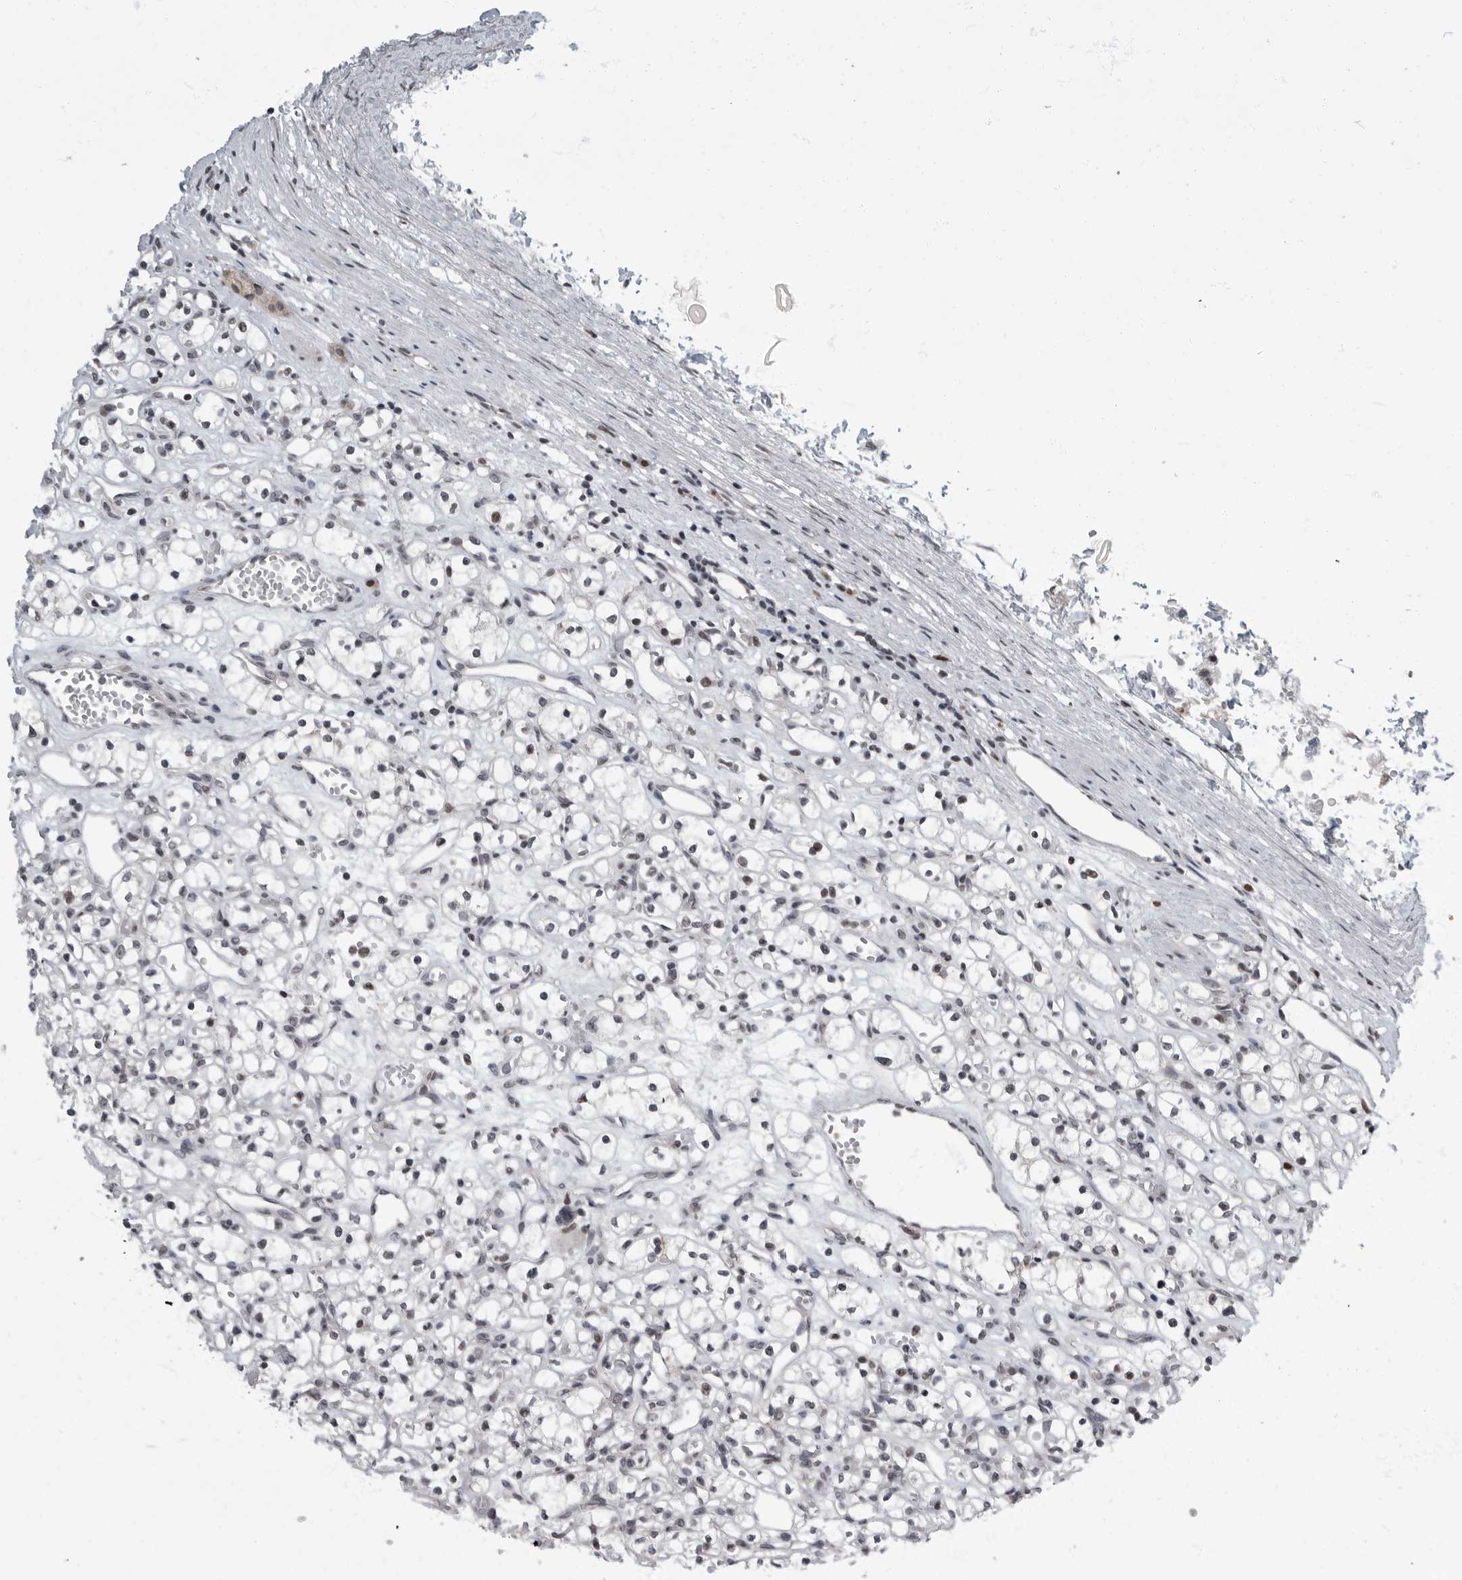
{"staining": {"intensity": "moderate", "quantity": "<25%", "location": "cytoplasmic/membranous,nuclear"}, "tissue": "renal cancer", "cell_type": "Tumor cells", "image_type": "cancer", "snomed": [{"axis": "morphology", "description": "Adenocarcinoma, NOS"}, {"axis": "topography", "description": "Kidney"}], "caption": "Protein analysis of renal cancer tissue demonstrates moderate cytoplasmic/membranous and nuclear expression in about <25% of tumor cells. The staining was performed using DAB, with brown indicating positive protein expression. Nuclei are stained blue with hematoxylin.", "gene": "EVI5", "patient": {"sex": "female", "age": 59}}